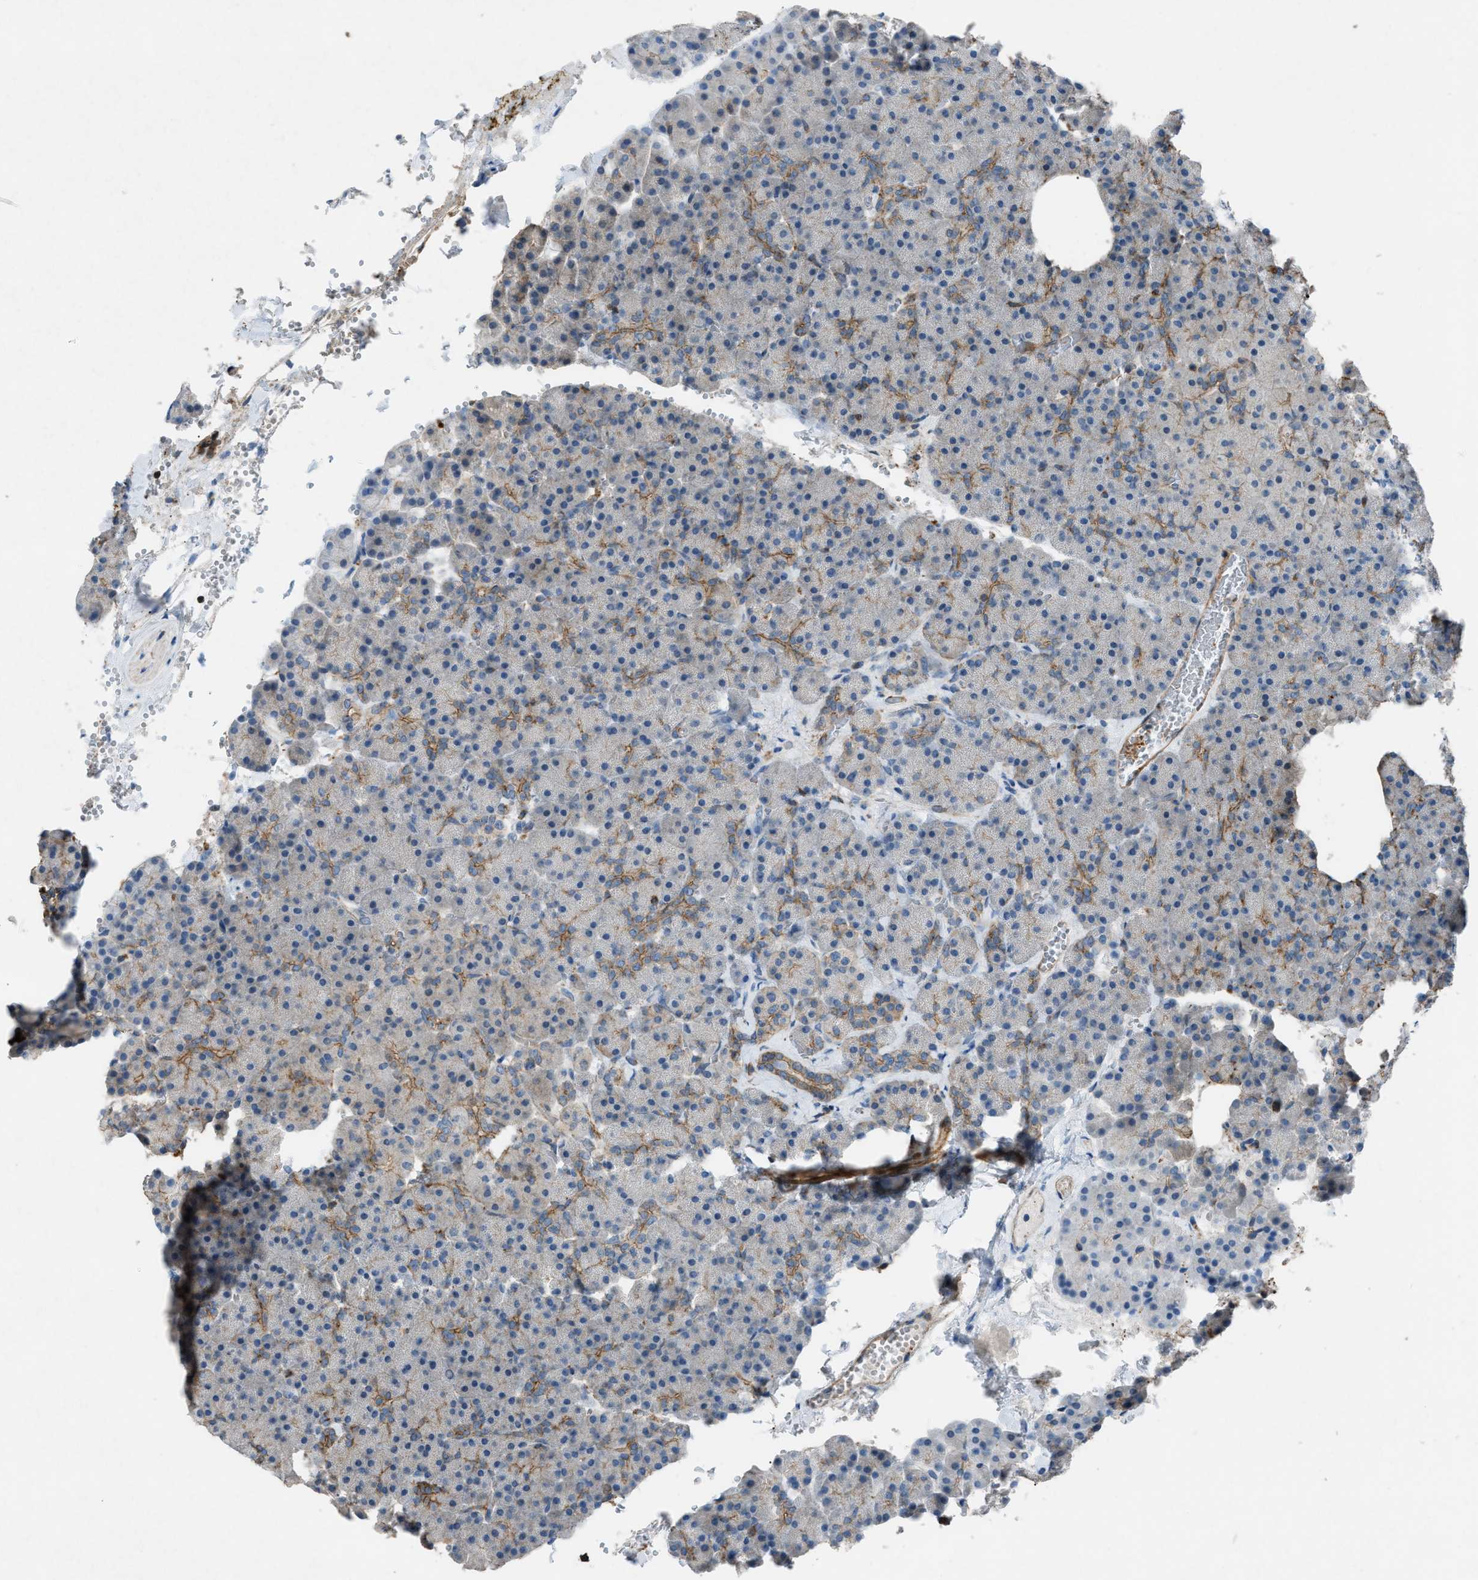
{"staining": {"intensity": "moderate", "quantity": "<25%", "location": "cytoplasmic/membranous"}, "tissue": "pancreas", "cell_type": "Exocrine glandular cells", "image_type": "normal", "snomed": [{"axis": "morphology", "description": "Normal tissue, NOS"}, {"axis": "topography", "description": "Pancreas"}], "caption": "Immunohistochemical staining of normal human pancreas exhibits <25% levels of moderate cytoplasmic/membranous protein staining in about <25% of exocrine glandular cells. (Brightfield microscopy of DAB IHC at high magnification).", "gene": "NCK2", "patient": {"sex": "female", "age": 35}}